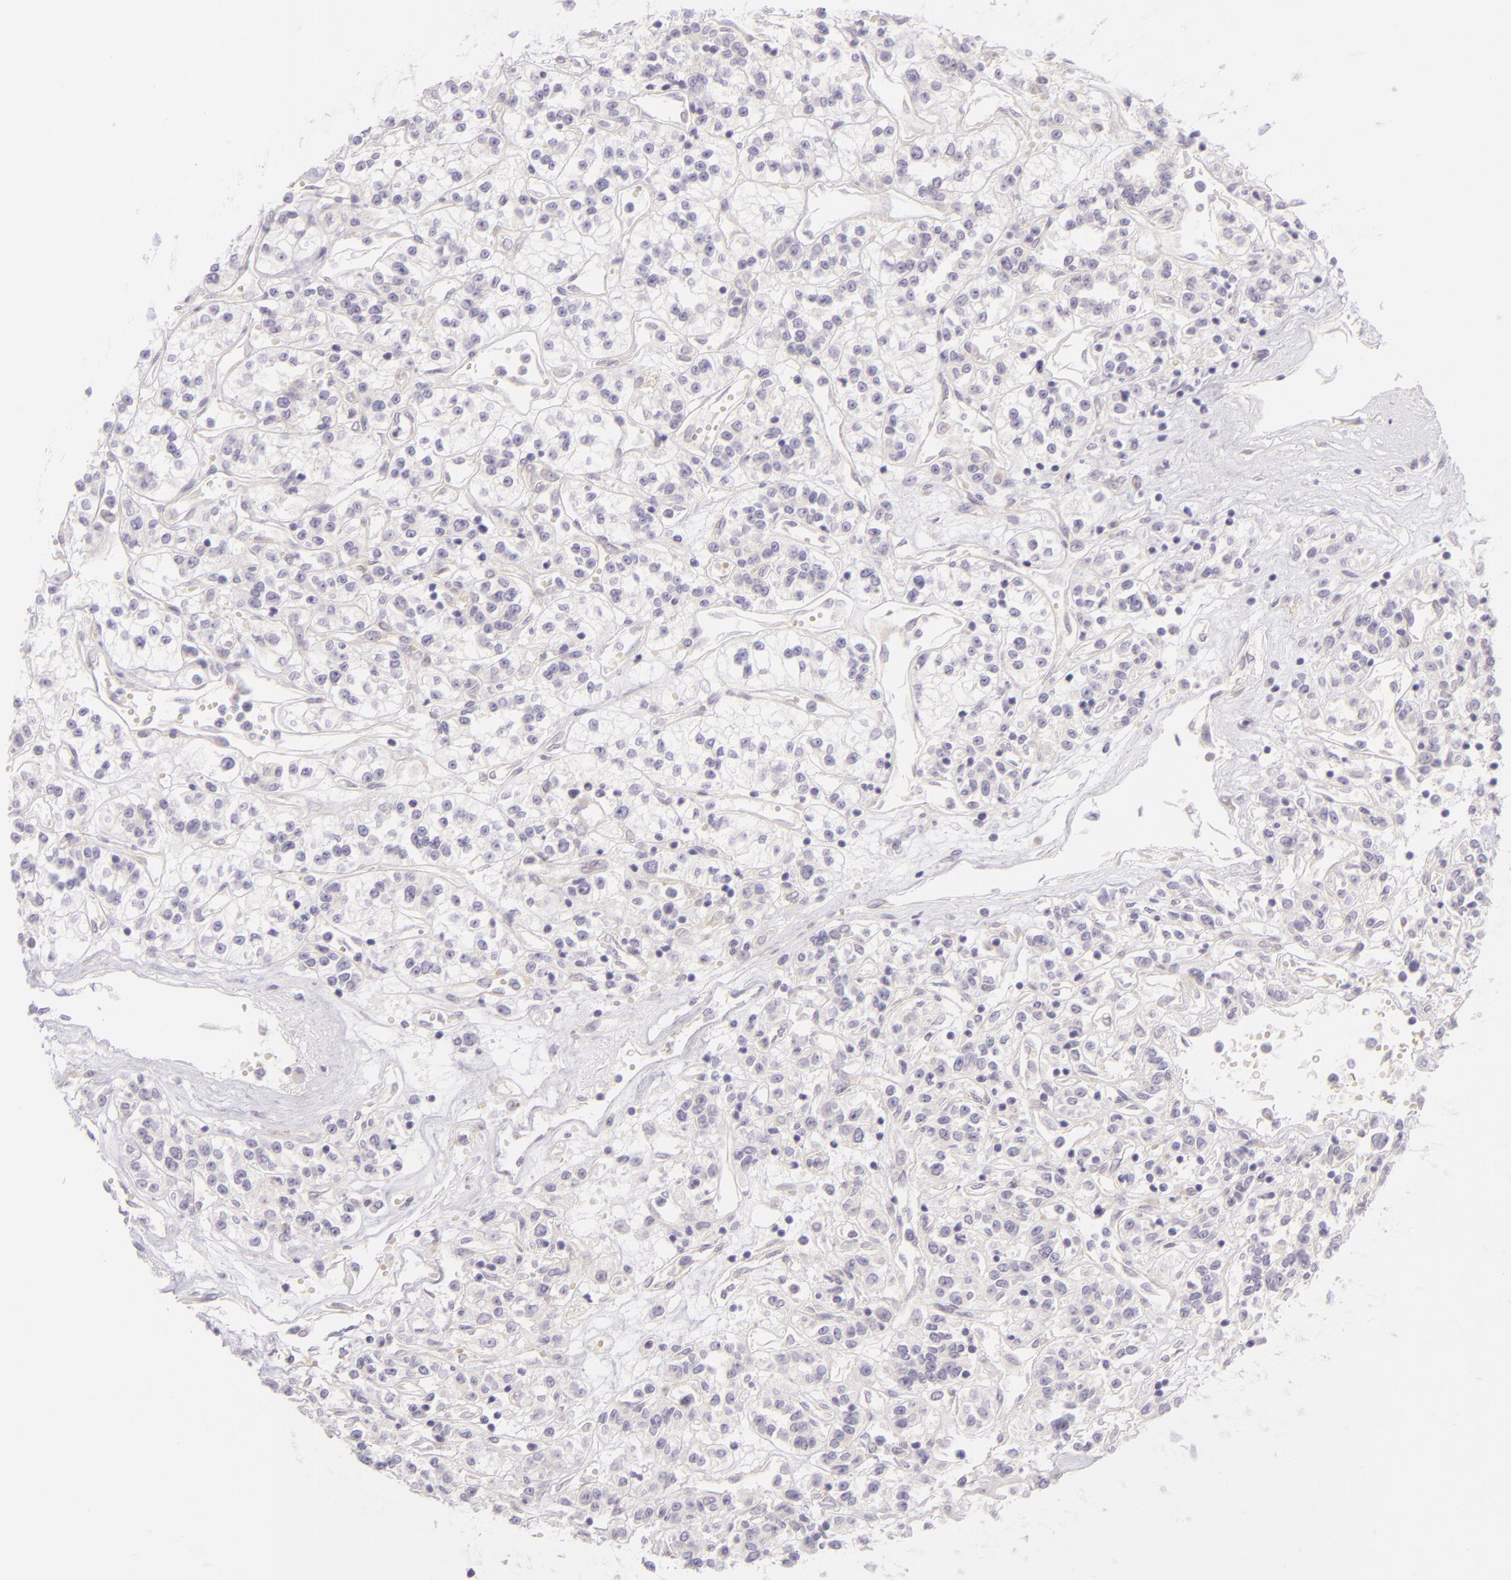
{"staining": {"intensity": "negative", "quantity": "none", "location": "none"}, "tissue": "renal cancer", "cell_type": "Tumor cells", "image_type": "cancer", "snomed": [{"axis": "morphology", "description": "Adenocarcinoma, NOS"}, {"axis": "topography", "description": "Kidney"}], "caption": "Immunohistochemistry photomicrograph of renal cancer (adenocarcinoma) stained for a protein (brown), which shows no positivity in tumor cells.", "gene": "ZC3H7B", "patient": {"sex": "female", "age": 76}}